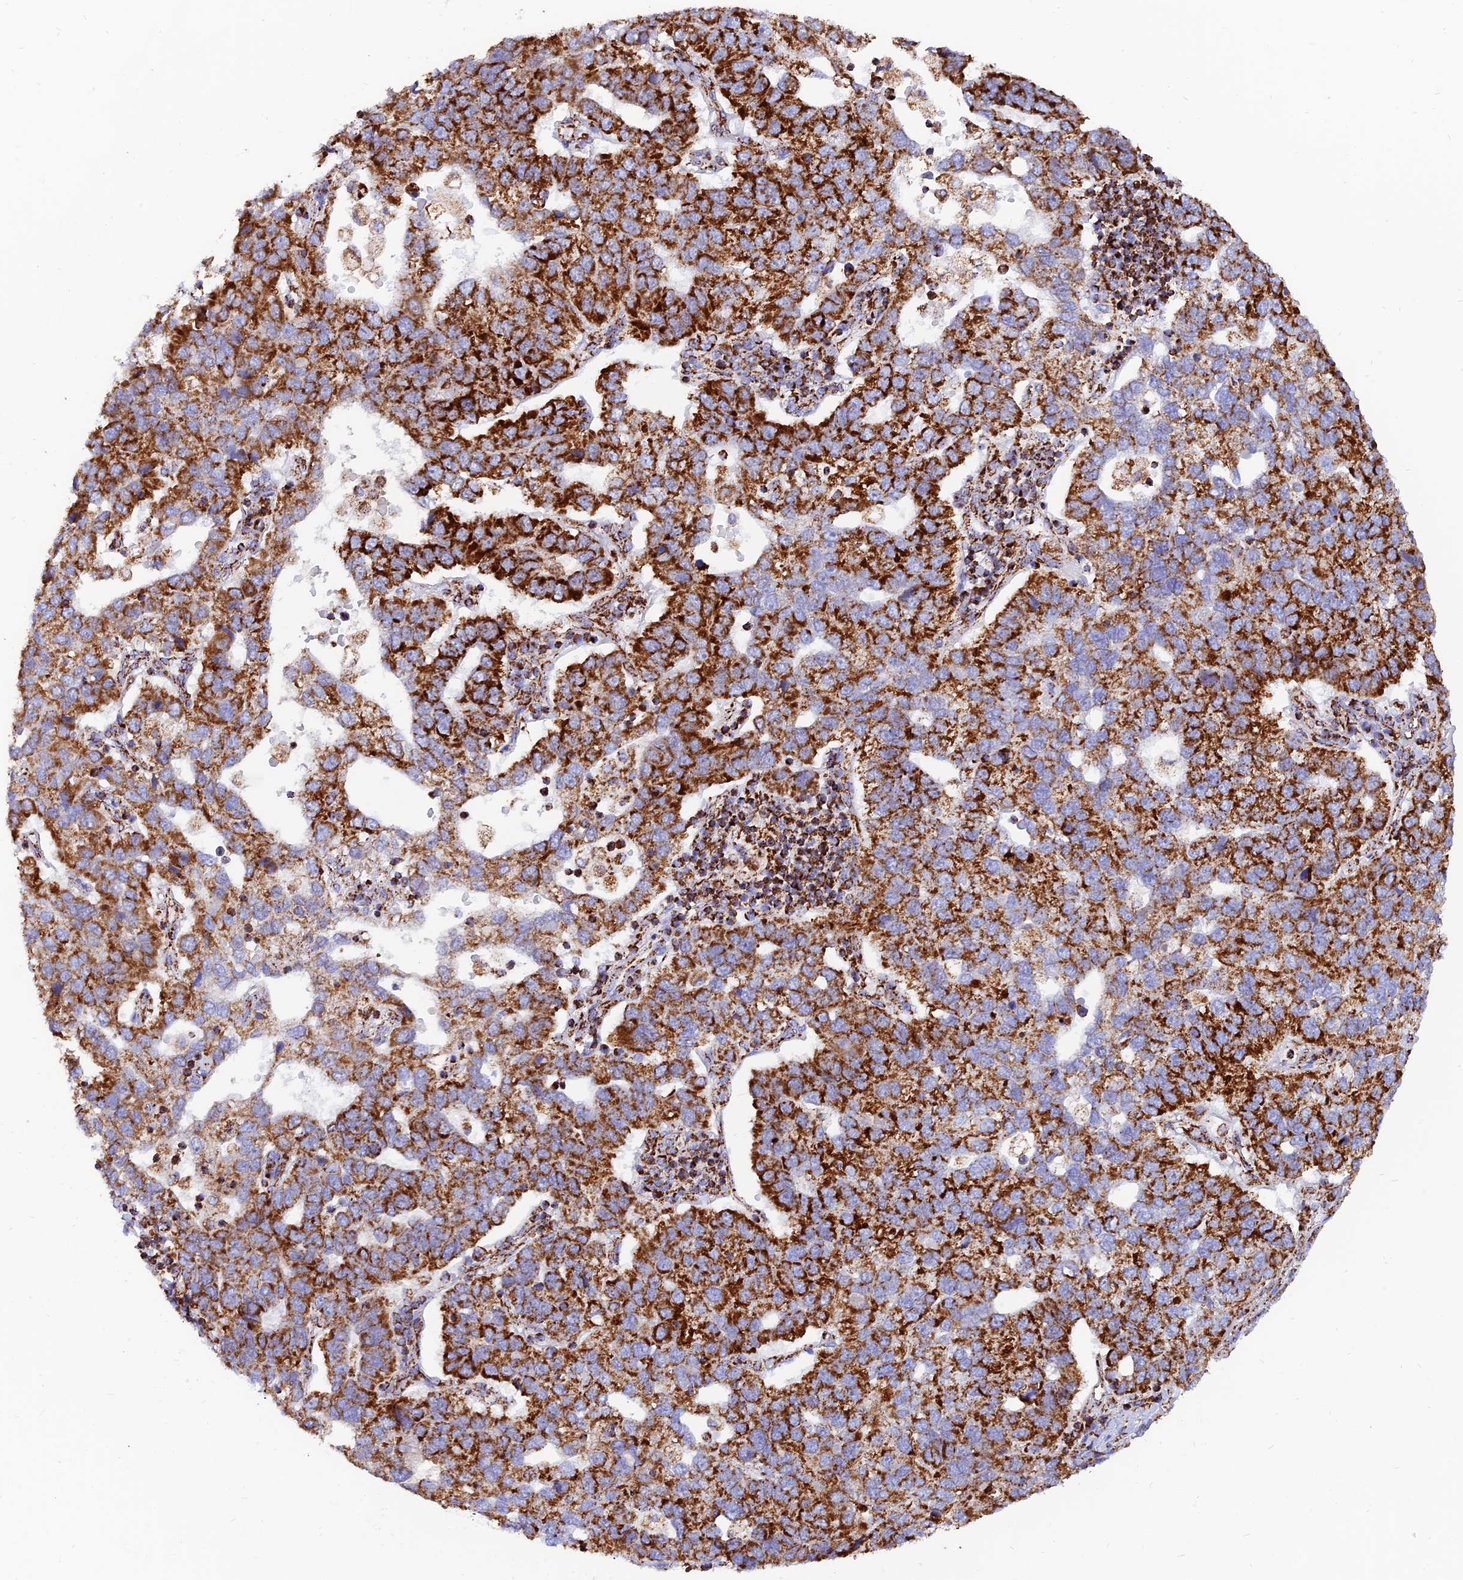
{"staining": {"intensity": "strong", "quantity": ">75%", "location": "cytoplasmic/membranous"}, "tissue": "pancreatic cancer", "cell_type": "Tumor cells", "image_type": "cancer", "snomed": [{"axis": "morphology", "description": "Adenocarcinoma, NOS"}, {"axis": "topography", "description": "Pancreas"}], "caption": "Protein expression analysis of pancreatic cancer exhibits strong cytoplasmic/membranous positivity in about >75% of tumor cells. (Brightfield microscopy of DAB IHC at high magnification).", "gene": "NDUFB6", "patient": {"sex": "female", "age": 61}}